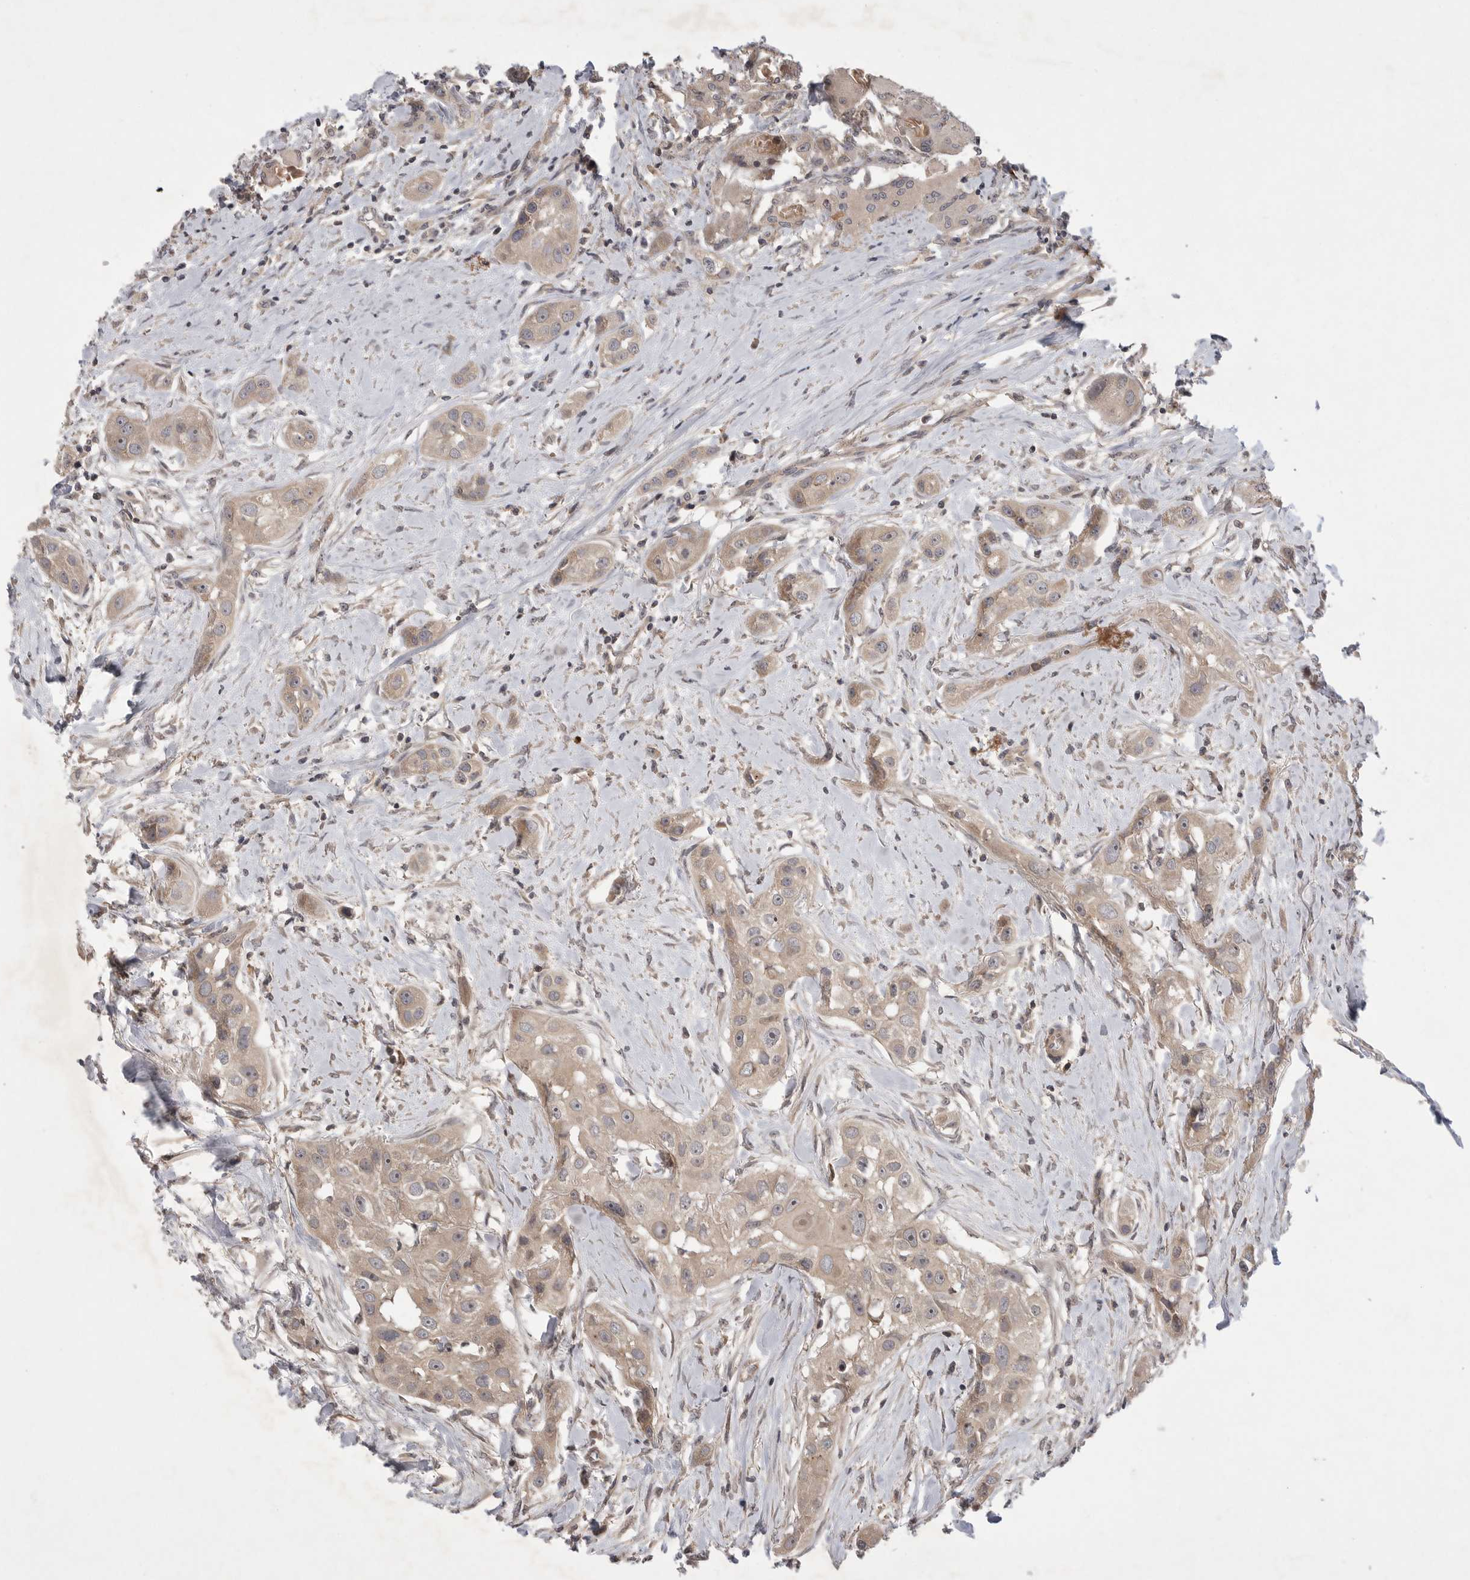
{"staining": {"intensity": "weak", "quantity": ">75%", "location": "cytoplasmic/membranous"}, "tissue": "head and neck cancer", "cell_type": "Tumor cells", "image_type": "cancer", "snomed": [{"axis": "morphology", "description": "Normal tissue, NOS"}, {"axis": "morphology", "description": "Squamous cell carcinoma, NOS"}, {"axis": "topography", "description": "Skeletal muscle"}, {"axis": "topography", "description": "Head-Neck"}], "caption": "Protein expression by IHC shows weak cytoplasmic/membranous expression in approximately >75% of tumor cells in head and neck squamous cell carcinoma.", "gene": "UBE3D", "patient": {"sex": "male", "age": 51}}